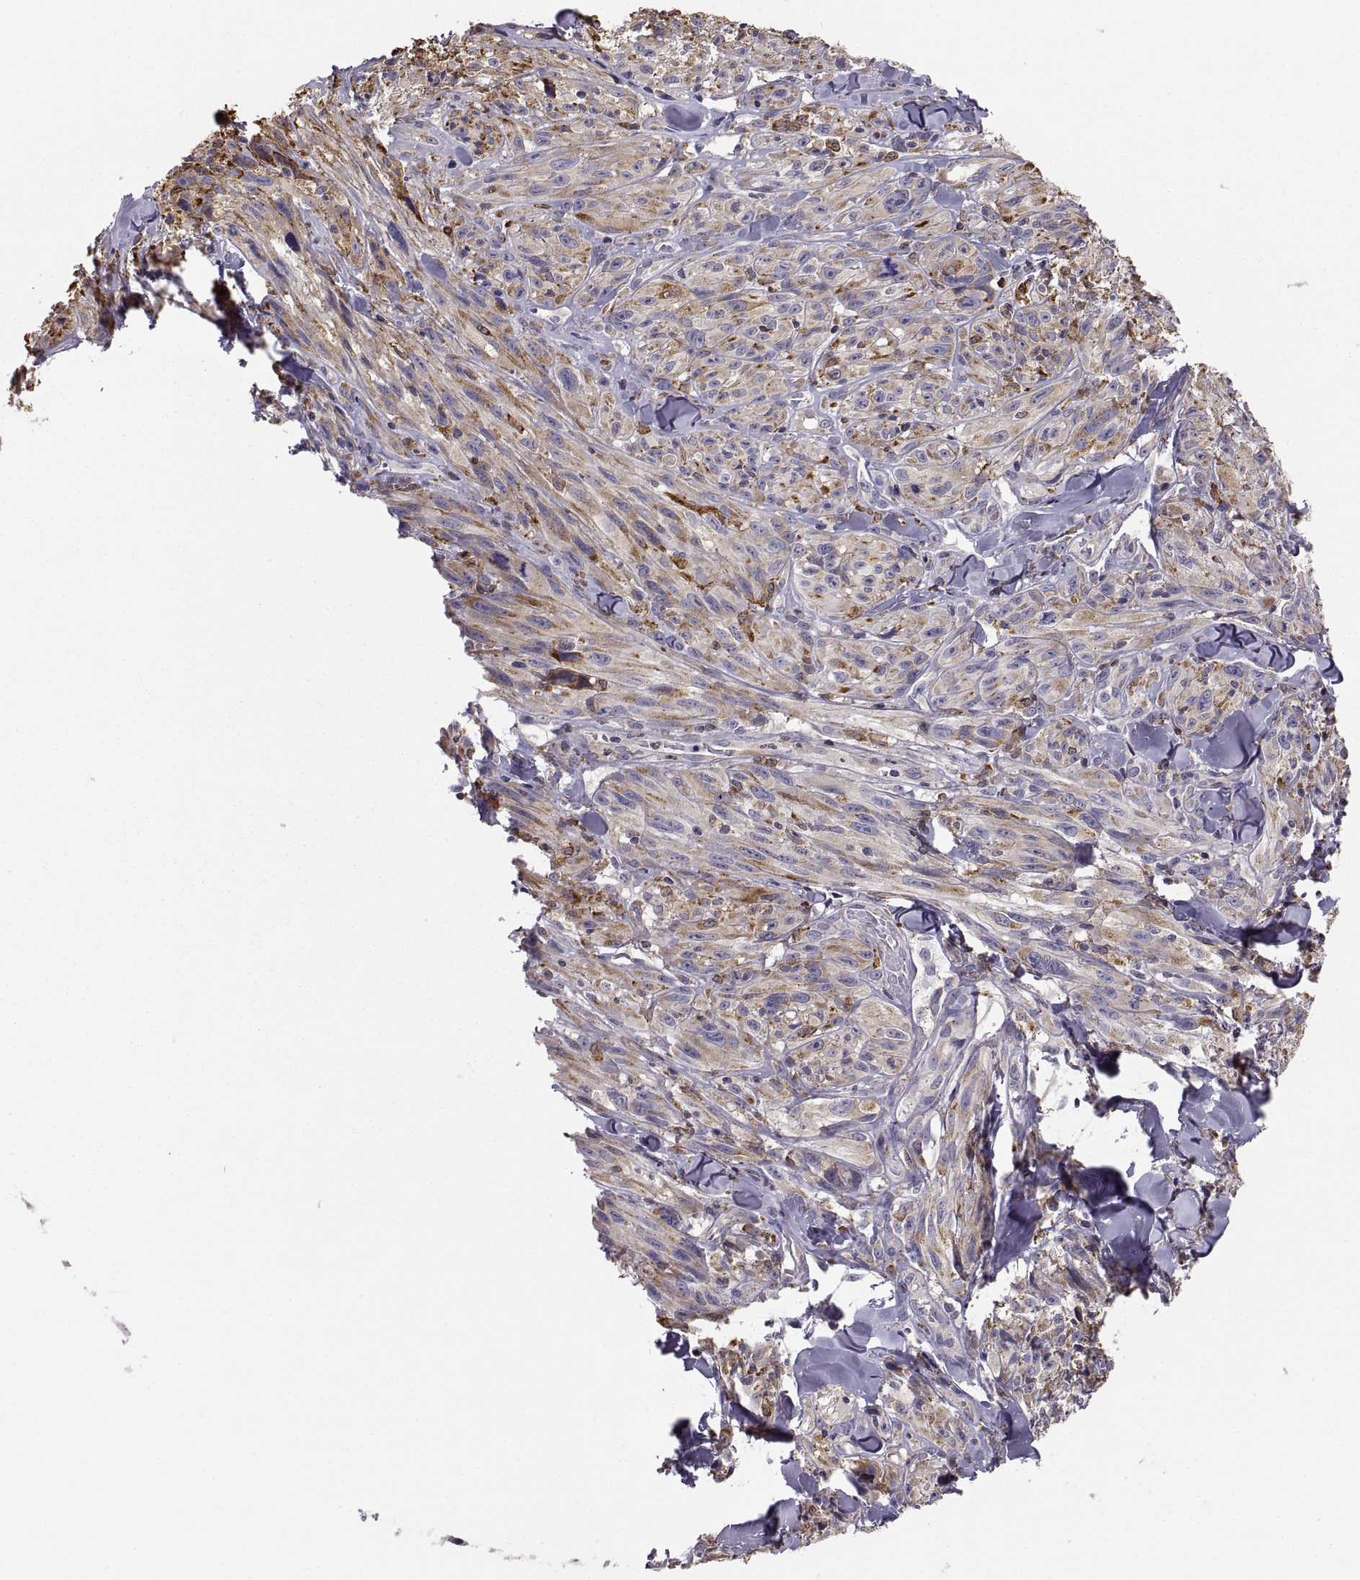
{"staining": {"intensity": "weak", "quantity": "25%-75%", "location": "cytoplasmic/membranous"}, "tissue": "melanoma", "cell_type": "Tumor cells", "image_type": "cancer", "snomed": [{"axis": "morphology", "description": "Malignant melanoma, NOS"}, {"axis": "topography", "description": "Skin"}], "caption": "Protein staining of malignant melanoma tissue displays weak cytoplasmic/membranous positivity in approximately 25%-75% of tumor cells.", "gene": "ERO1A", "patient": {"sex": "male", "age": 67}}